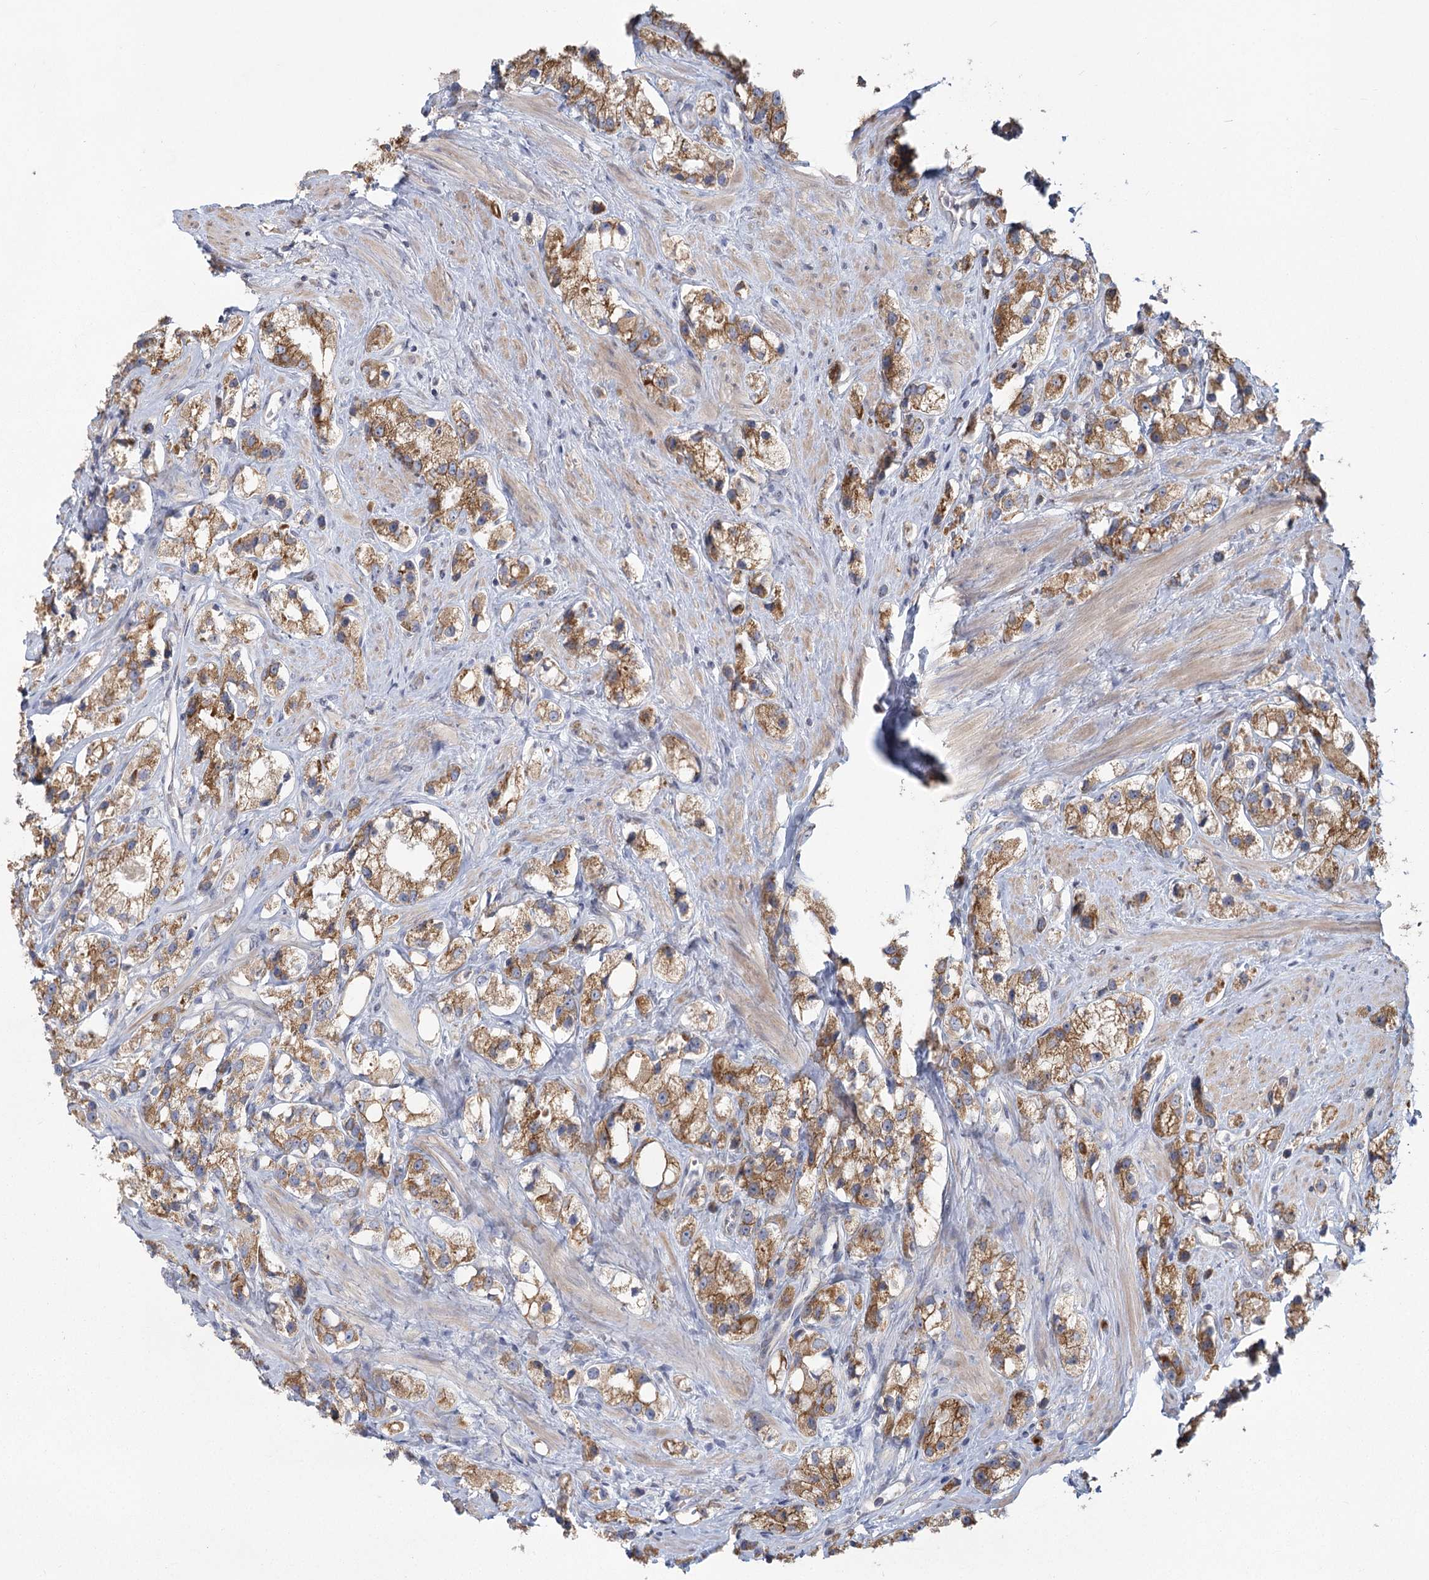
{"staining": {"intensity": "moderate", "quantity": ">75%", "location": "cytoplasmic/membranous"}, "tissue": "prostate cancer", "cell_type": "Tumor cells", "image_type": "cancer", "snomed": [{"axis": "morphology", "description": "Adenocarcinoma, NOS"}, {"axis": "topography", "description": "Prostate"}], "caption": "Immunohistochemical staining of prostate cancer (adenocarcinoma) reveals moderate cytoplasmic/membranous protein positivity in approximately >75% of tumor cells.", "gene": "CNTLN", "patient": {"sex": "male", "age": 79}}